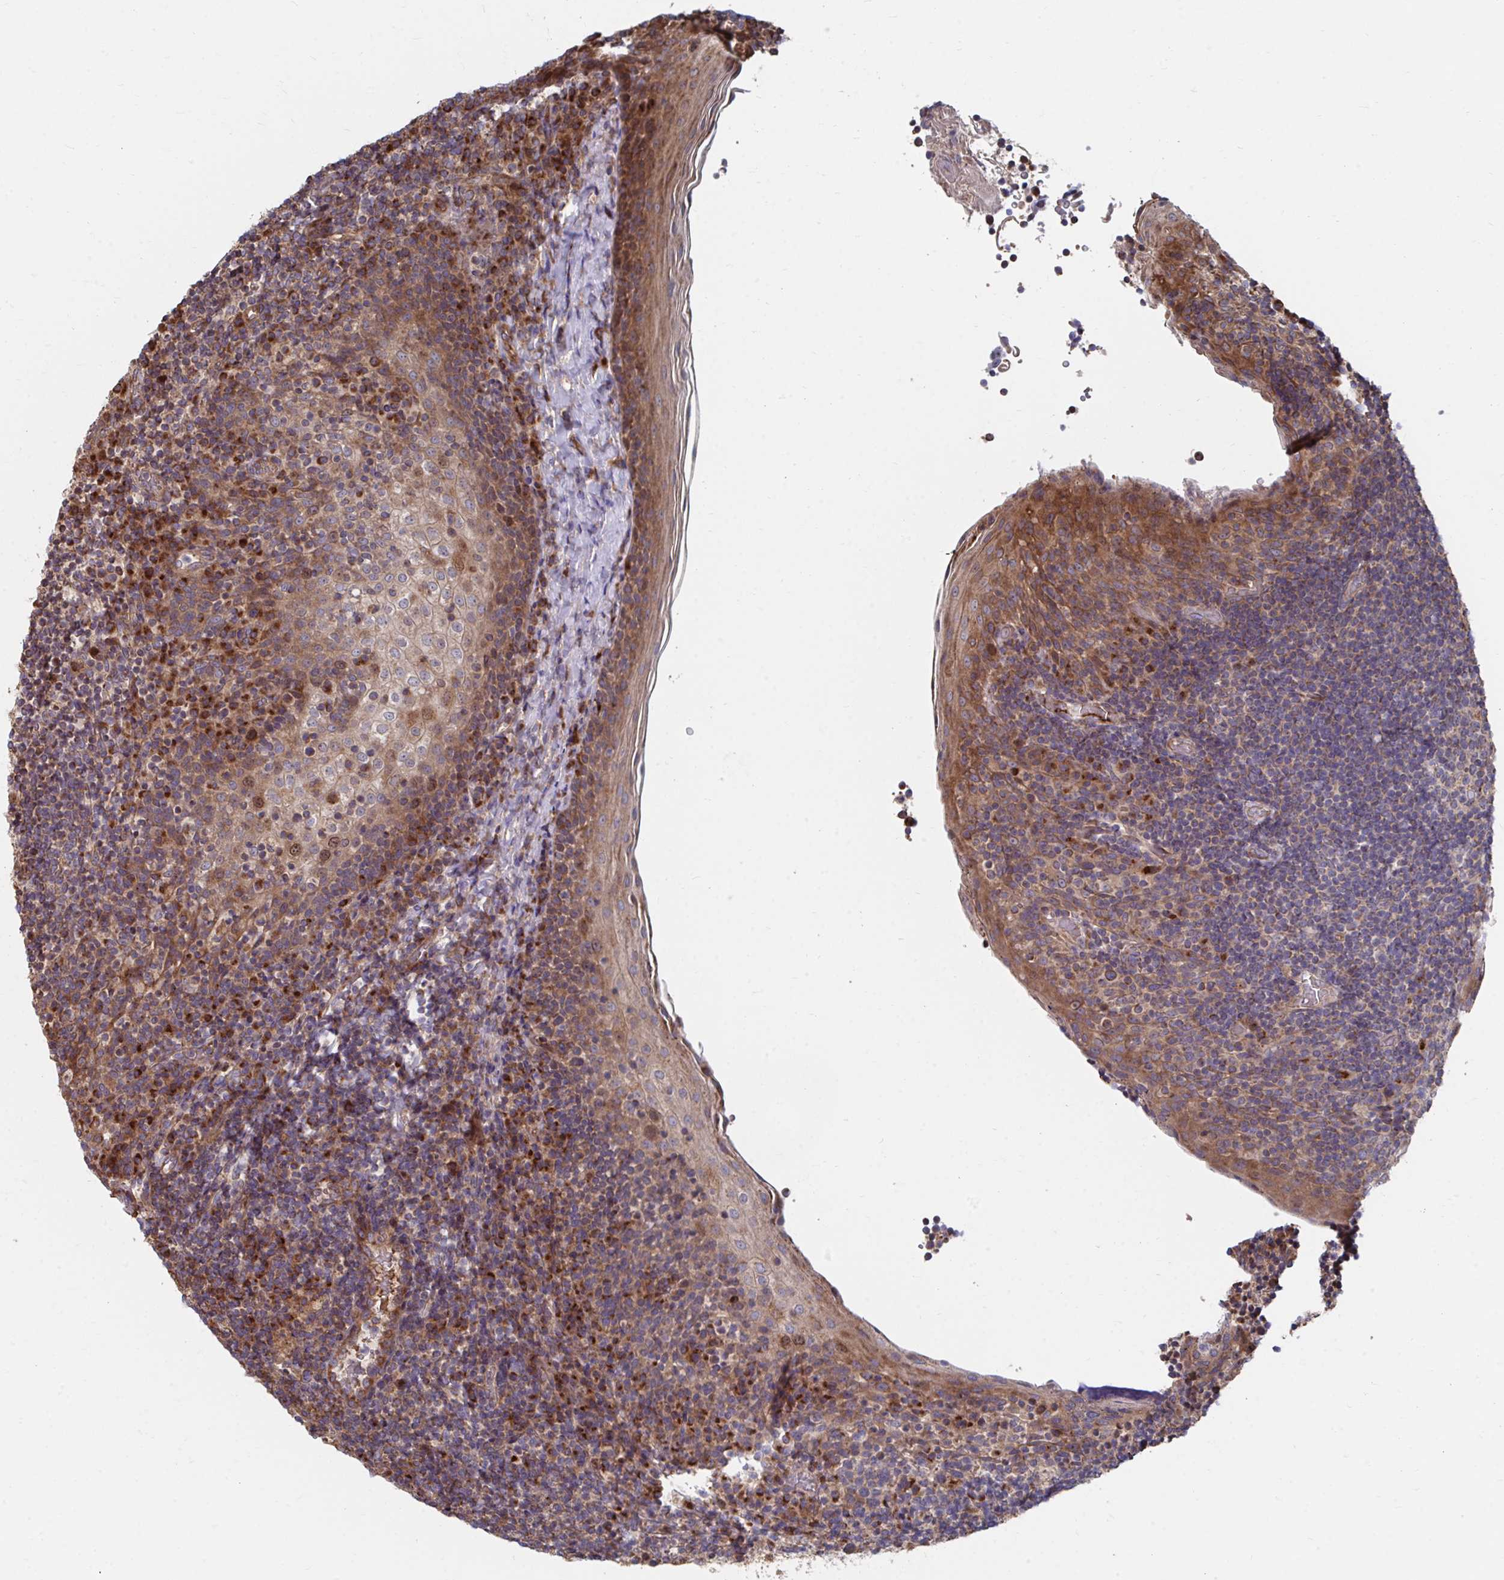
{"staining": {"intensity": "moderate", "quantity": "25%-75%", "location": "cytoplasmic/membranous"}, "tissue": "tonsil", "cell_type": "Non-germinal center cells", "image_type": "normal", "snomed": [{"axis": "morphology", "description": "Normal tissue, NOS"}, {"axis": "topography", "description": "Tonsil"}], "caption": "Normal tonsil was stained to show a protein in brown. There is medium levels of moderate cytoplasmic/membranous staining in approximately 25%-75% of non-germinal center cells.", "gene": "FAM89A", "patient": {"sex": "female", "age": 10}}